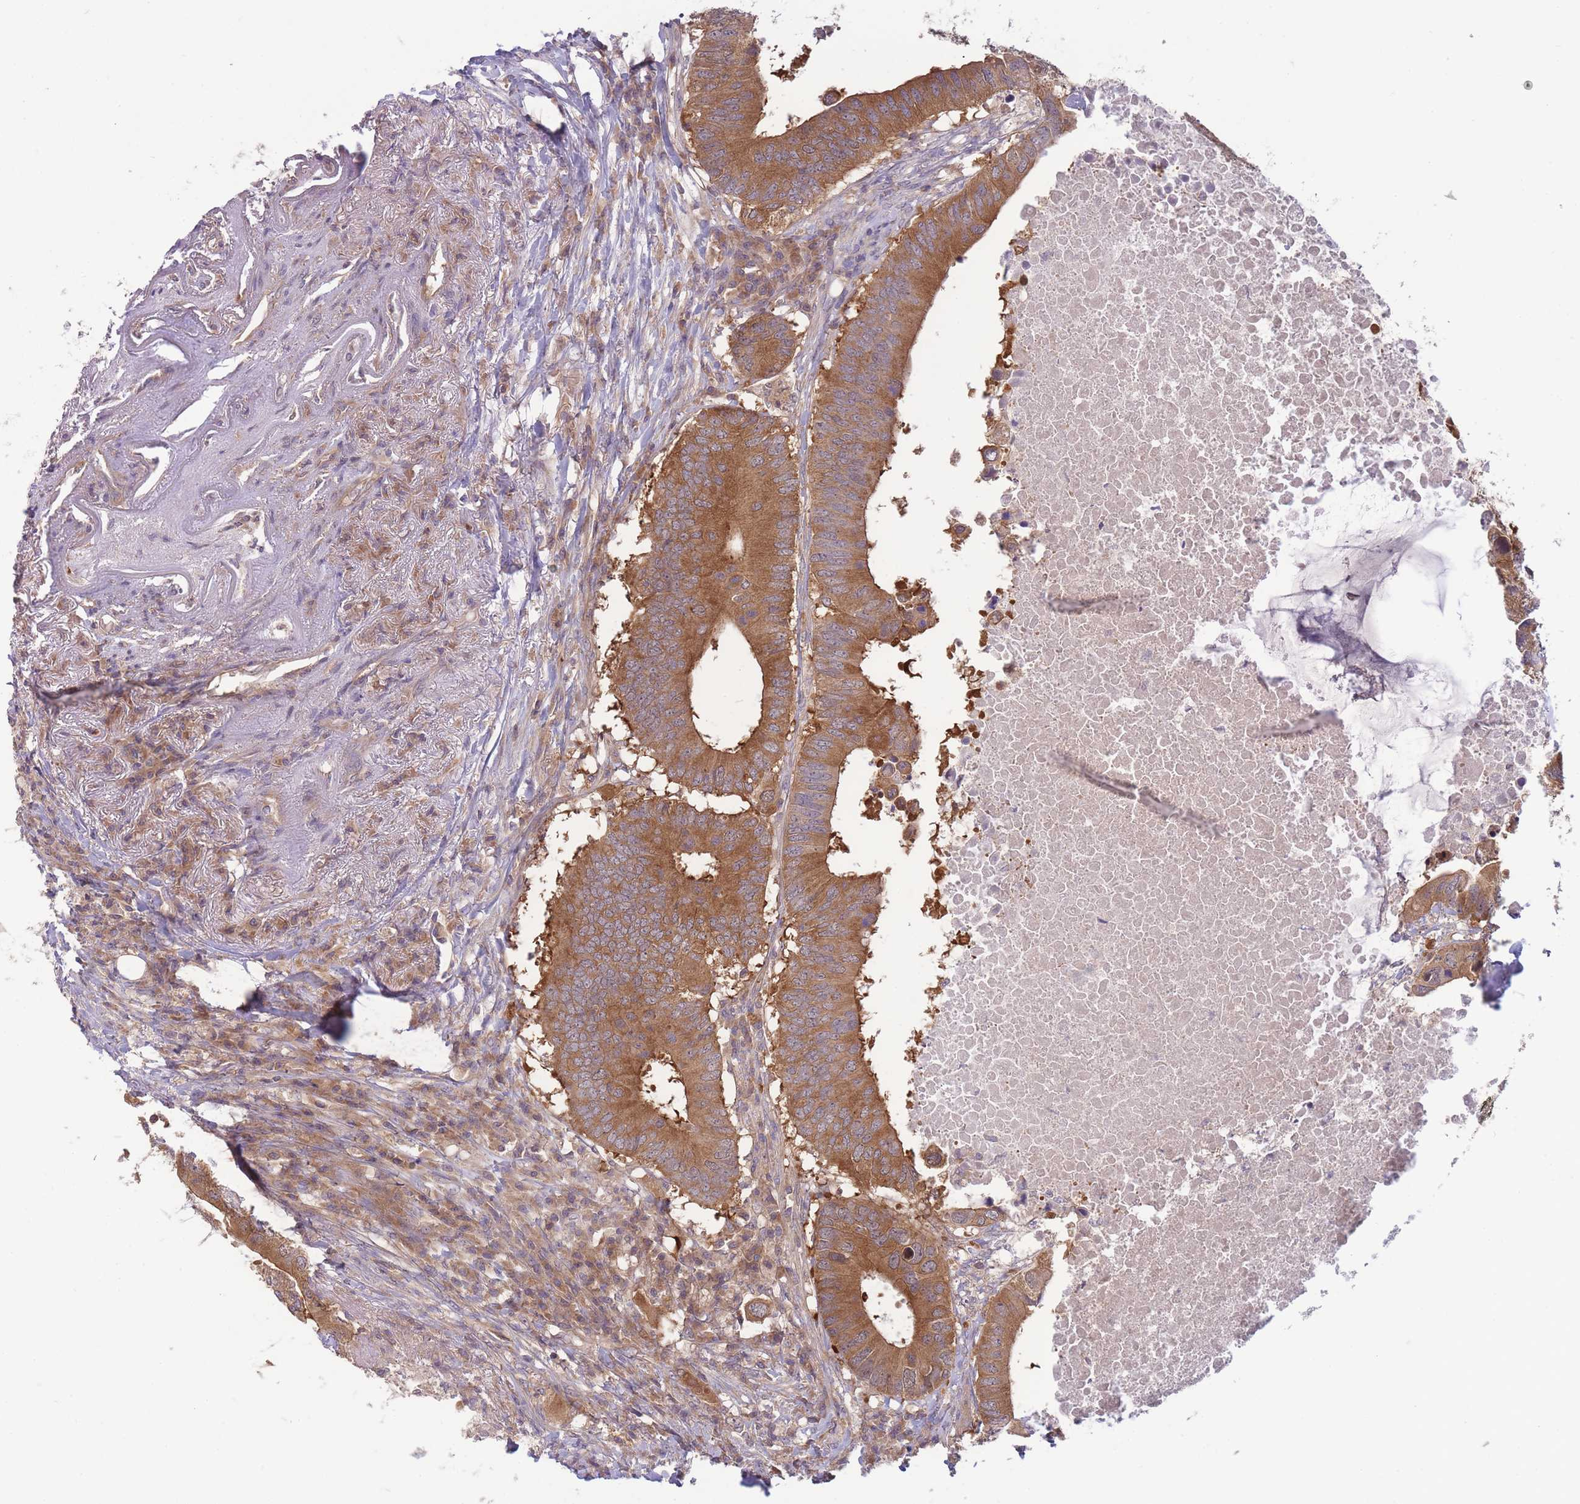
{"staining": {"intensity": "moderate", "quantity": ">75%", "location": "cytoplasmic/membranous"}, "tissue": "colorectal cancer", "cell_type": "Tumor cells", "image_type": "cancer", "snomed": [{"axis": "morphology", "description": "Adenocarcinoma, NOS"}, {"axis": "topography", "description": "Colon"}], "caption": "Immunohistochemical staining of colorectal cancer exhibits medium levels of moderate cytoplasmic/membranous protein positivity in about >75% of tumor cells.", "gene": "PFDN6", "patient": {"sex": "male", "age": 71}}